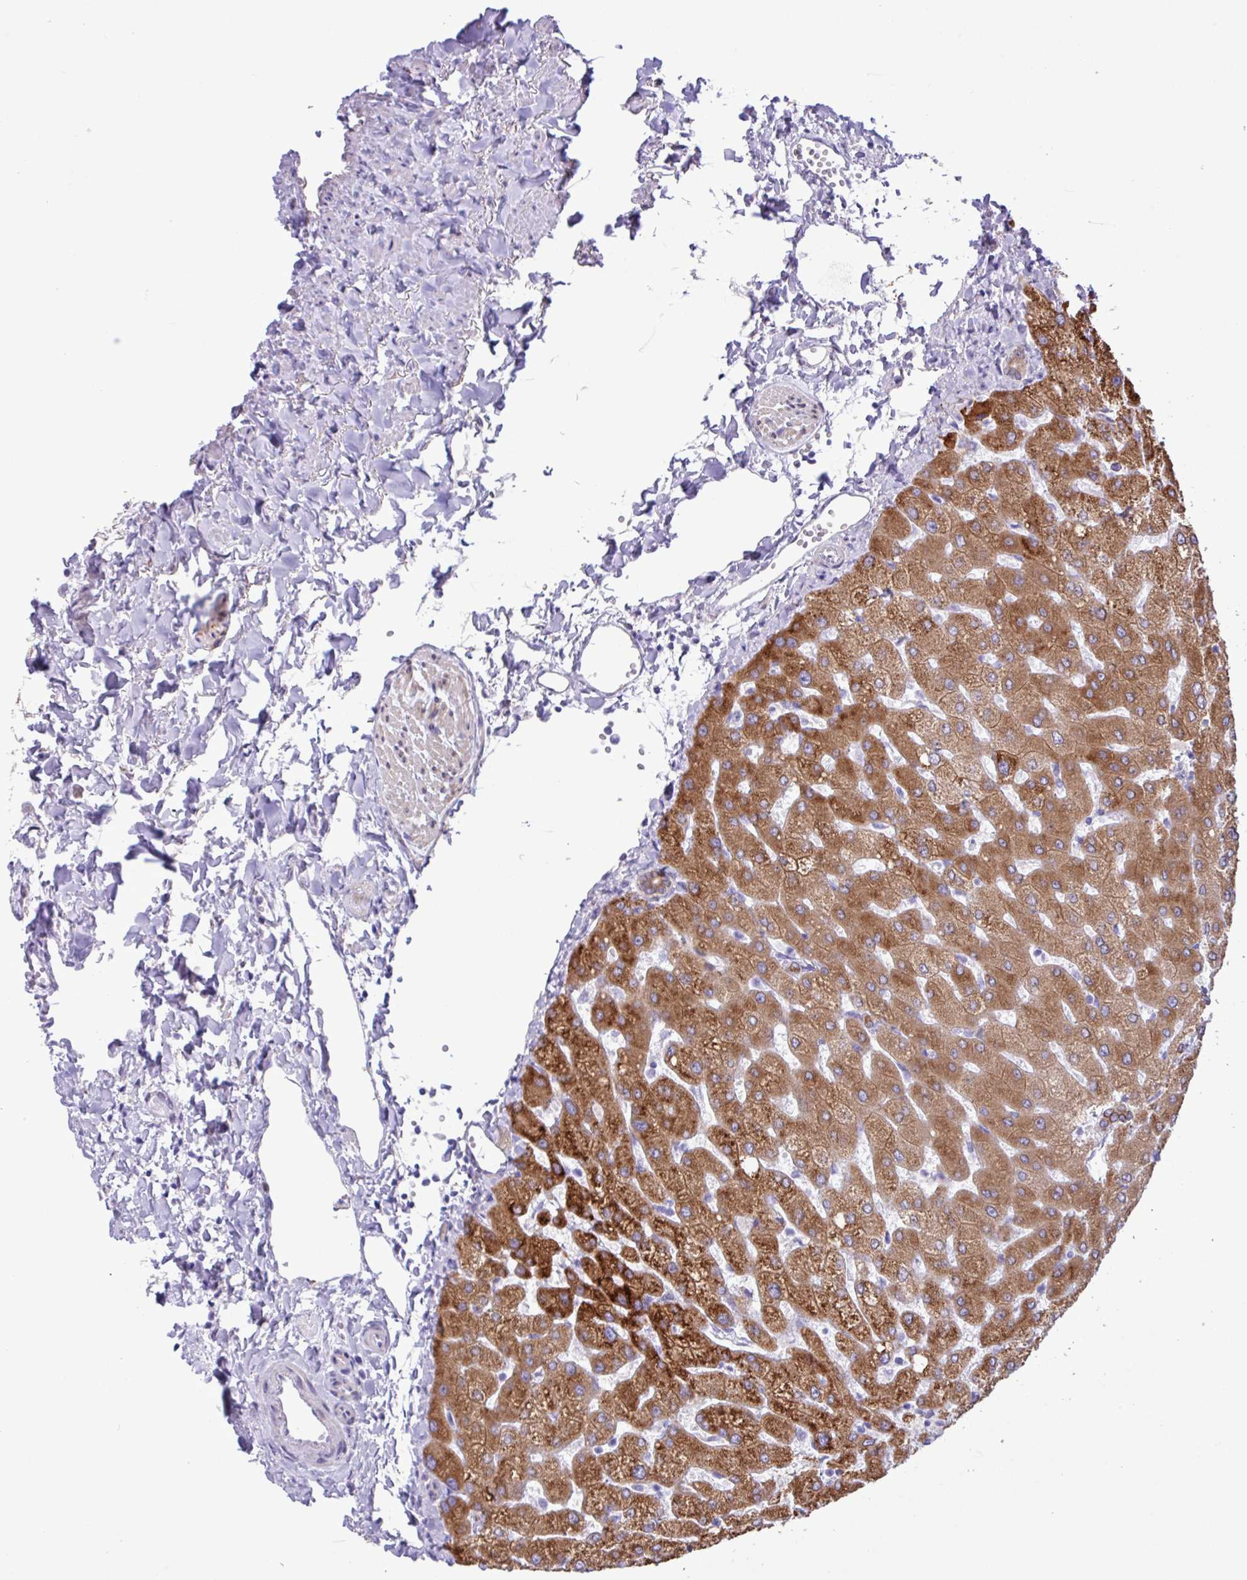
{"staining": {"intensity": "weak", "quantity": "<25%", "location": "cytoplasmic/membranous"}, "tissue": "liver", "cell_type": "Cholangiocytes", "image_type": "normal", "snomed": [{"axis": "morphology", "description": "Normal tissue, NOS"}, {"axis": "topography", "description": "Liver"}], "caption": "The immunohistochemistry photomicrograph has no significant staining in cholangiocytes of liver.", "gene": "SLC38A1", "patient": {"sex": "female", "age": 54}}